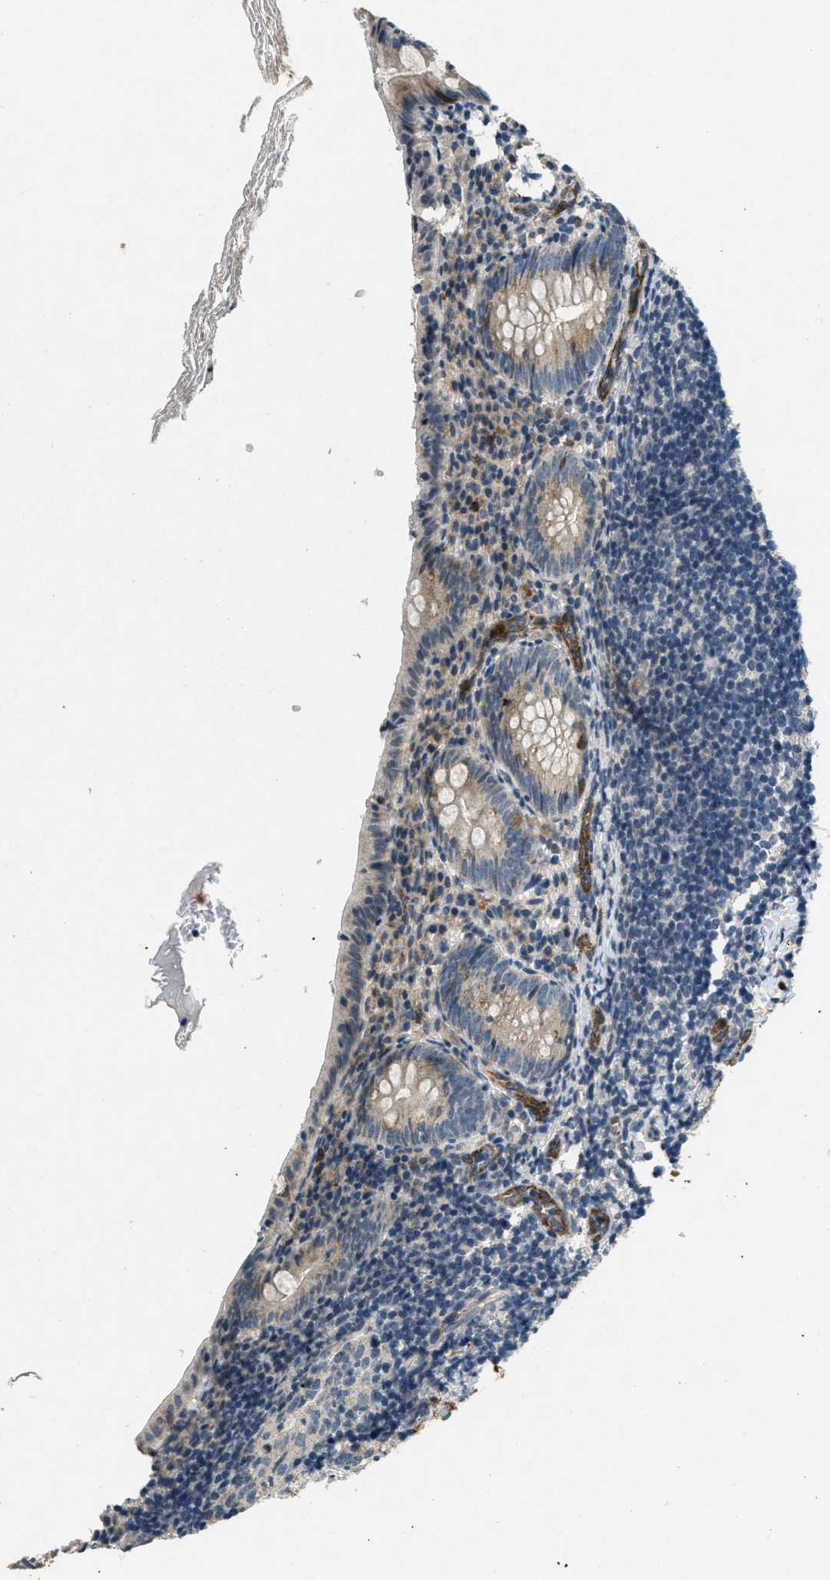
{"staining": {"intensity": "weak", "quantity": "<25%", "location": "cytoplasmic/membranous"}, "tissue": "appendix", "cell_type": "Glandular cells", "image_type": "normal", "snomed": [{"axis": "morphology", "description": "Normal tissue, NOS"}, {"axis": "topography", "description": "Appendix"}], "caption": "Unremarkable appendix was stained to show a protein in brown. There is no significant expression in glandular cells.", "gene": "RAB3D", "patient": {"sex": "female", "age": 10}}